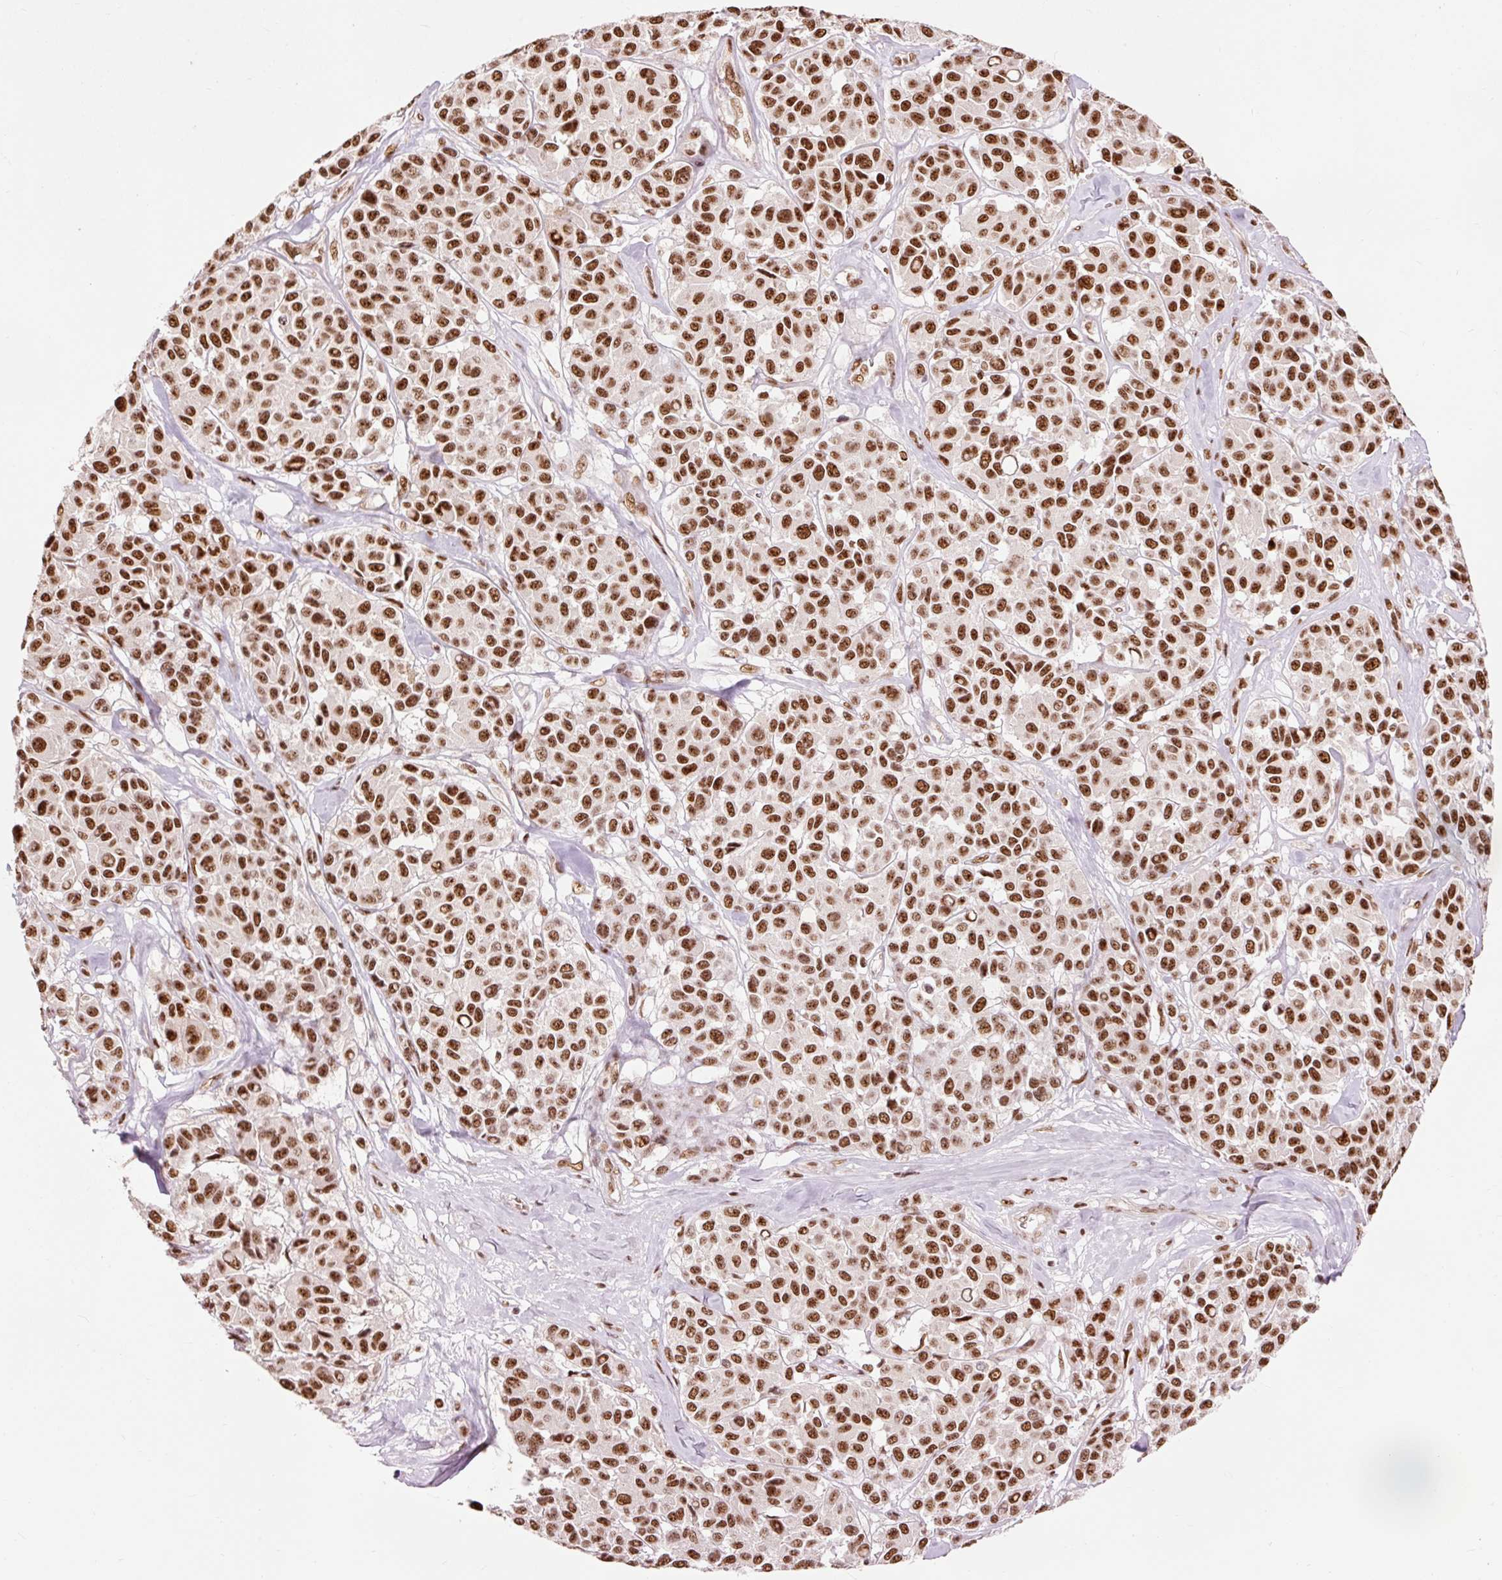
{"staining": {"intensity": "strong", "quantity": ">75%", "location": "nuclear"}, "tissue": "melanoma", "cell_type": "Tumor cells", "image_type": "cancer", "snomed": [{"axis": "morphology", "description": "Malignant melanoma, NOS"}, {"axis": "topography", "description": "Skin"}], "caption": "Human melanoma stained with a protein marker reveals strong staining in tumor cells.", "gene": "ZBTB44", "patient": {"sex": "female", "age": 66}}